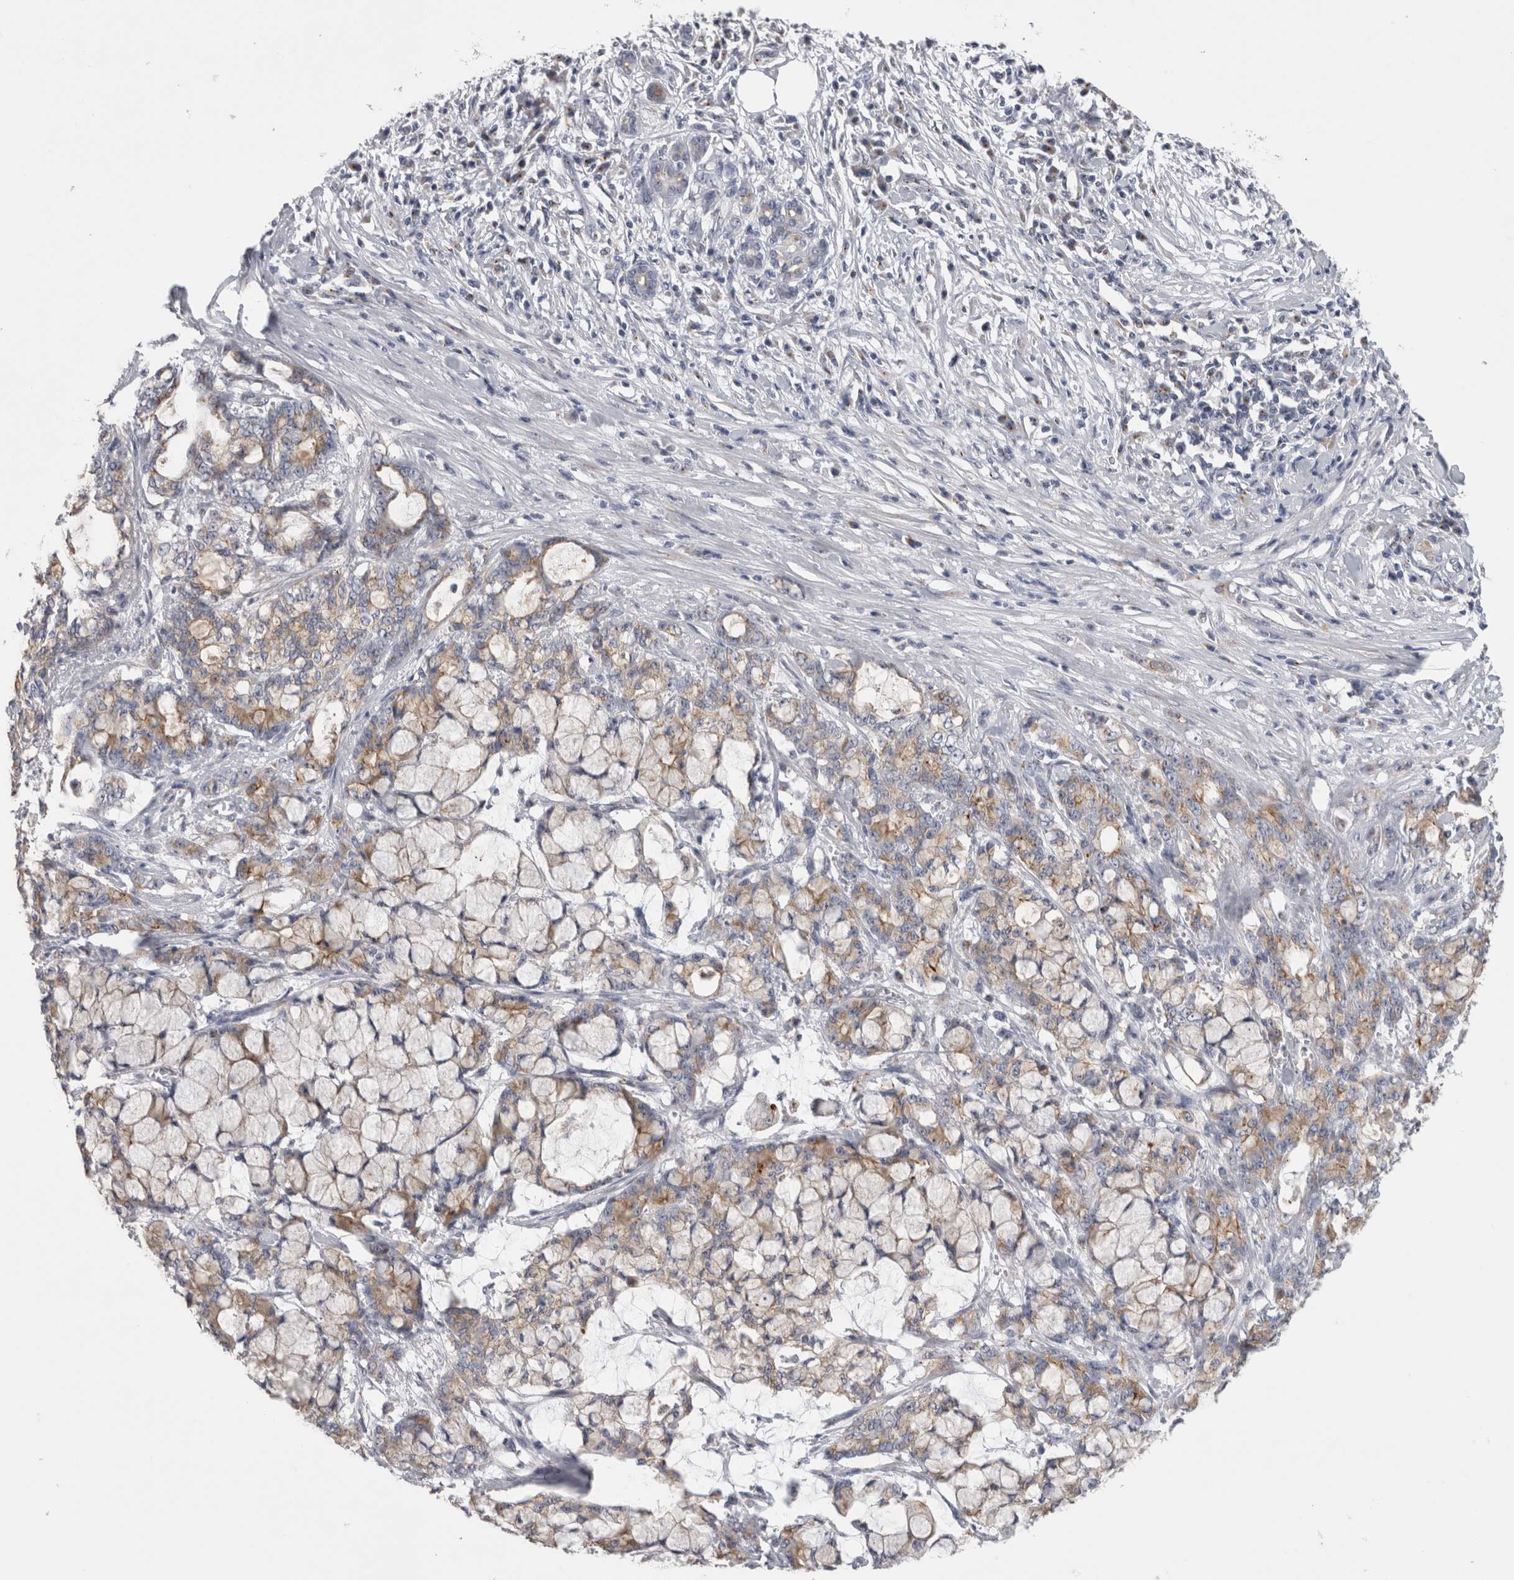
{"staining": {"intensity": "weak", "quantity": ">75%", "location": "cytoplasmic/membranous"}, "tissue": "pancreatic cancer", "cell_type": "Tumor cells", "image_type": "cancer", "snomed": [{"axis": "morphology", "description": "Adenocarcinoma, NOS"}, {"axis": "topography", "description": "Pancreas"}], "caption": "IHC of human adenocarcinoma (pancreatic) shows low levels of weak cytoplasmic/membranous expression in approximately >75% of tumor cells.", "gene": "AKAP9", "patient": {"sex": "female", "age": 73}}